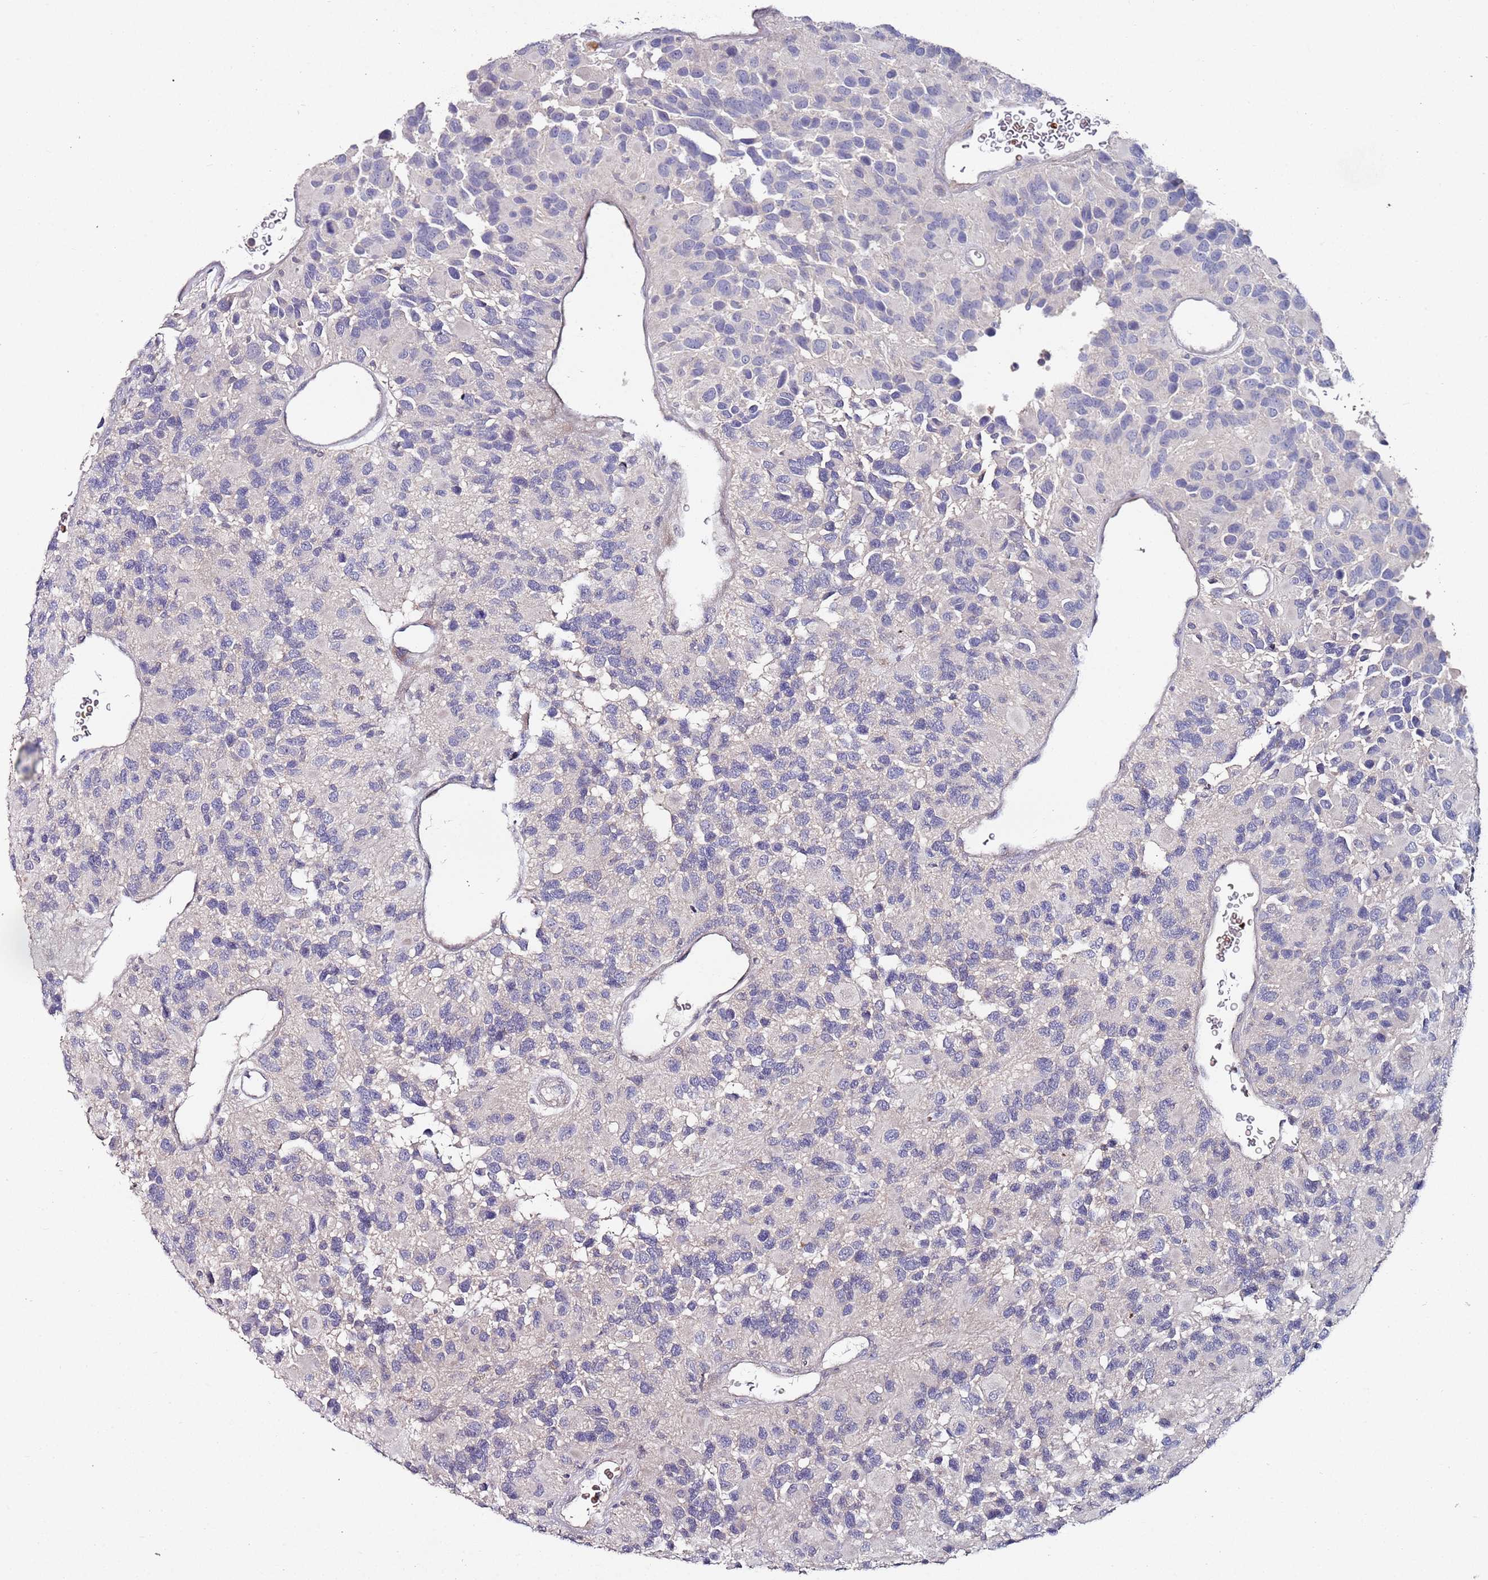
{"staining": {"intensity": "negative", "quantity": "none", "location": "none"}, "tissue": "glioma", "cell_type": "Tumor cells", "image_type": "cancer", "snomed": [{"axis": "morphology", "description": "Glioma, malignant, High grade"}, {"axis": "topography", "description": "Brain"}], "caption": "Tumor cells show no significant protein positivity in malignant glioma (high-grade). (Stains: DAB (3,3'-diaminobenzidine) immunohistochemistry with hematoxylin counter stain, Microscopy: brightfield microscopy at high magnification).", "gene": "LACC1", "patient": {"sex": "male", "age": 77}}